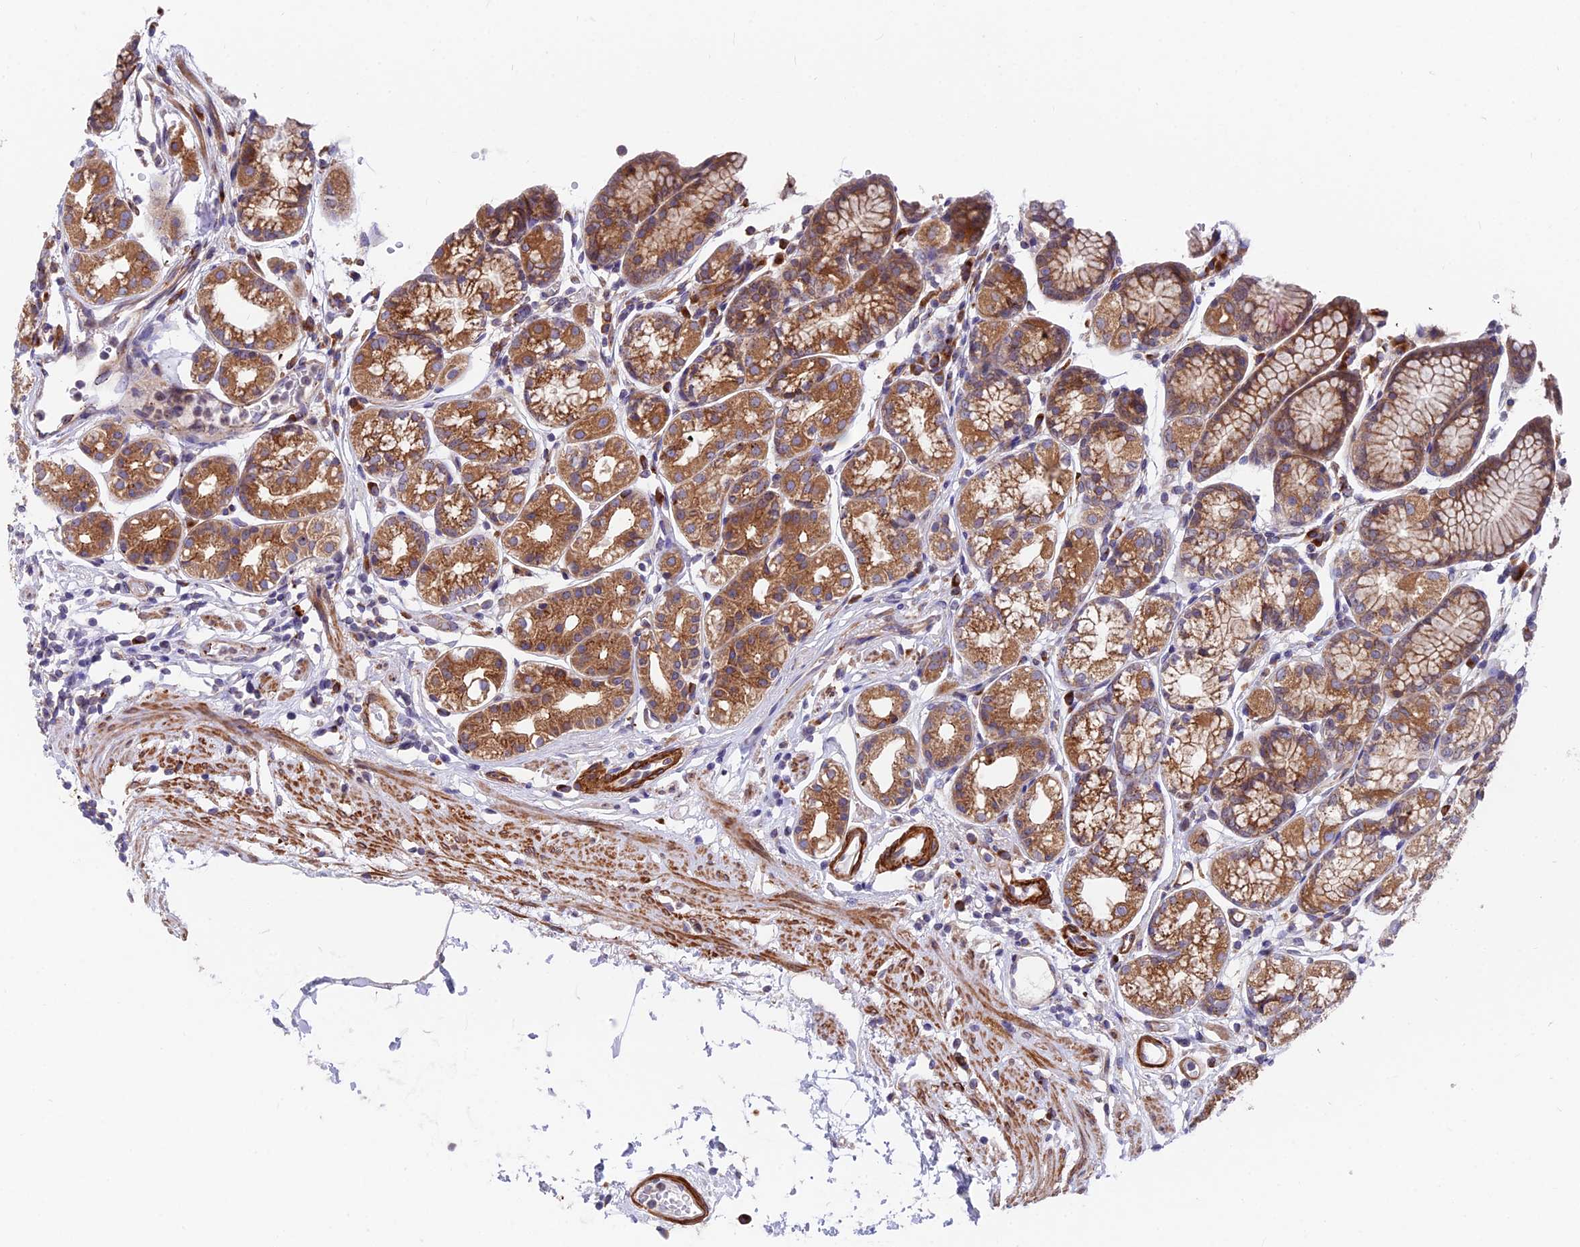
{"staining": {"intensity": "moderate", "quantity": ">75%", "location": "cytoplasmic/membranous"}, "tissue": "stomach", "cell_type": "Glandular cells", "image_type": "normal", "snomed": [{"axis": "morphology", "description": "Normal tissue, NOS"}, {"axis": "topography", "description": "Stomach"}], "caption": "Immunohistochemistry (DAB) staining of benign human stomach exhibits moderate cytoplasmic/membranous protein expression in approximately >75% of glandular cells. The staining is performed using DAB (3,3'-diaminobenzidine) brown chromogen to label protein expression. The nuclei are counter-stained blue using hematoxylin.", "gene": "TBC1D20", "patient": {"sex": "female", "age": 57}}